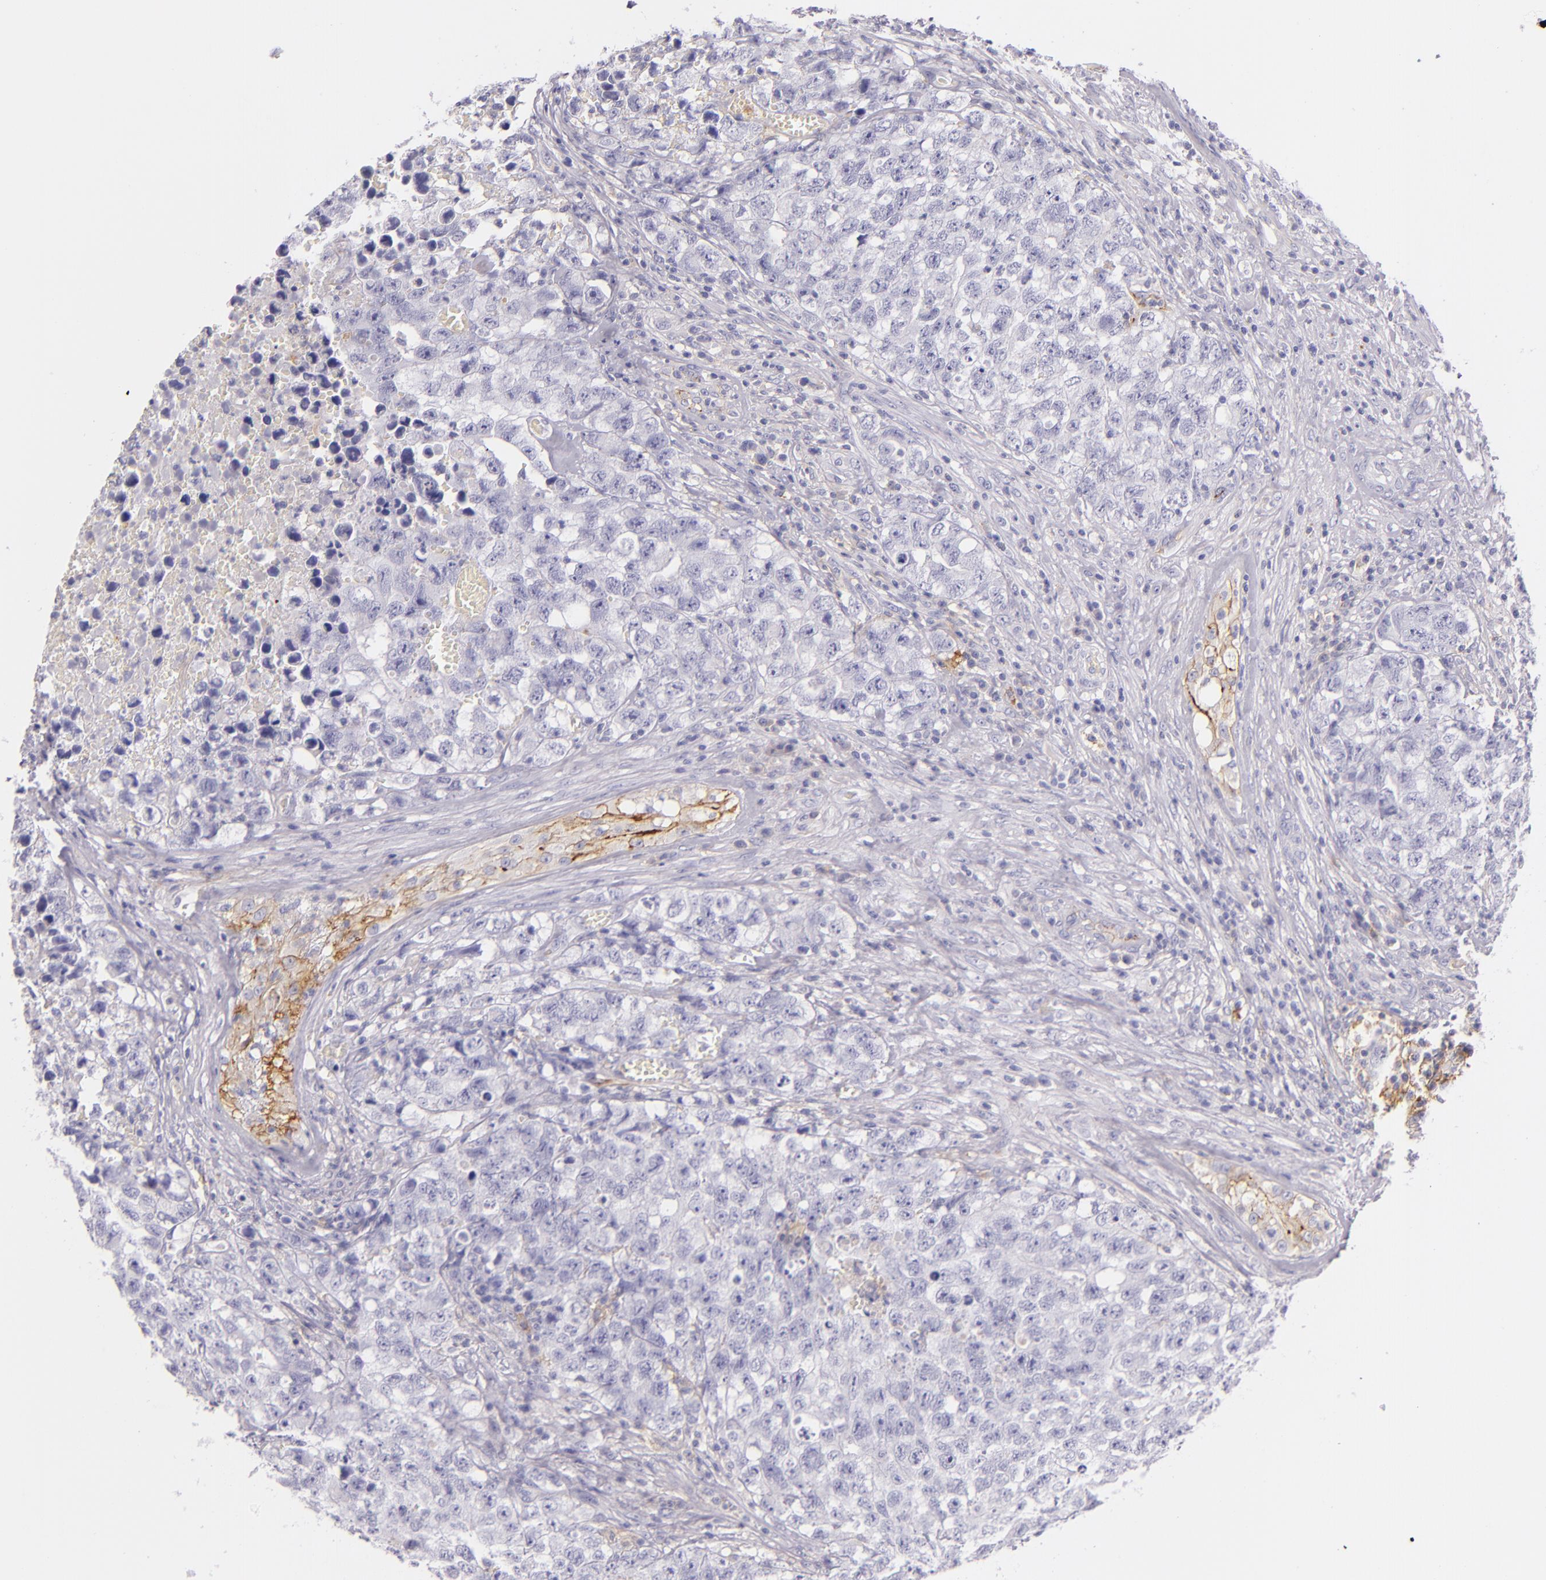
{"staining": {"intensity": "negative", "quantity": "none", "location": "none"}, "tissue": "testis cancer", "cell_type": "Tumor cells", "image_type": "cancer", "snomed": [{"axis": "morphology", "description": "Carcinoma, Embryonal, NOS"}, {"axis": "topography", "description": "Testis"}], "caption": "DAB (3,3'-diaminobenzidine) immunohistochemical staining of human testis cancer shows no significant expression in tumor cells. The staining is performed using DAB (3,3'-diaminobenzidine) brown chromogen with nuclei counter-stained in using hematoxylin.", "gene": "ICAM1", "patient": {"sex": "male", "age": 31}}